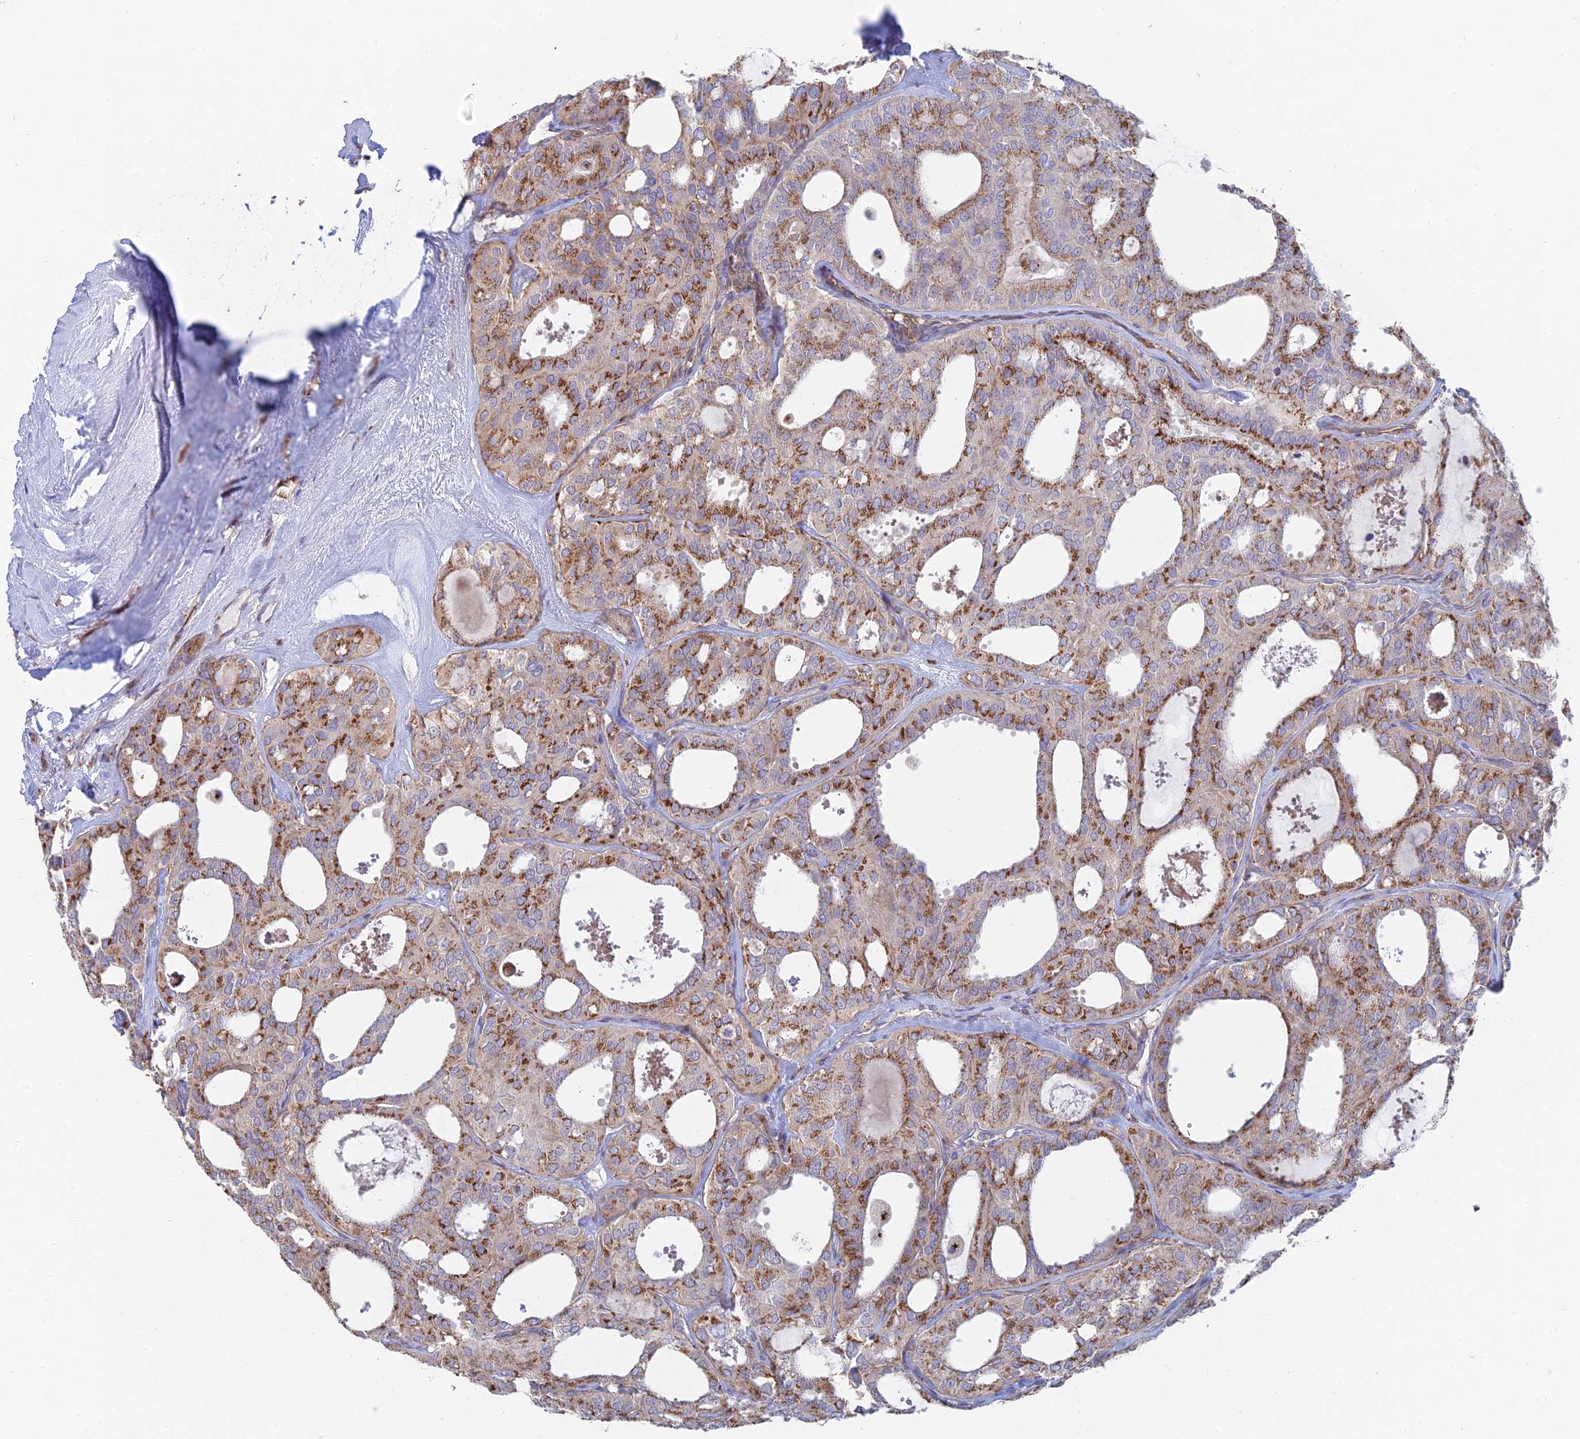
{"staining": {"intensity": "moderate", "quantity": "25%-75%", "location": "cytoplasmic/membranous"}, "tissue": "thyroid cancer", "cell_type": "Tumor cells", "image_type": "cancer", "snomed": [{"axis": "morphology", "description": "Follicular adenoma carcinoma, NOS"}, {"axis": "topography", "description": "Thyroid gland"}], "caption": "A high-resolution micrograph shows immunohistochemistry staining of follicular adenoma carcinoma (thyroid), which reveals moderate cytoplasmic/membranous positivity in about 25%-75% of tumor cells. The protein of interest is stained brown, and the nuclei are stained in blue (DAB IHC with brightfield microscopy, high magnification).", "gene": "HS2ST1", "patient": {"sex": "male", "age": 75}}